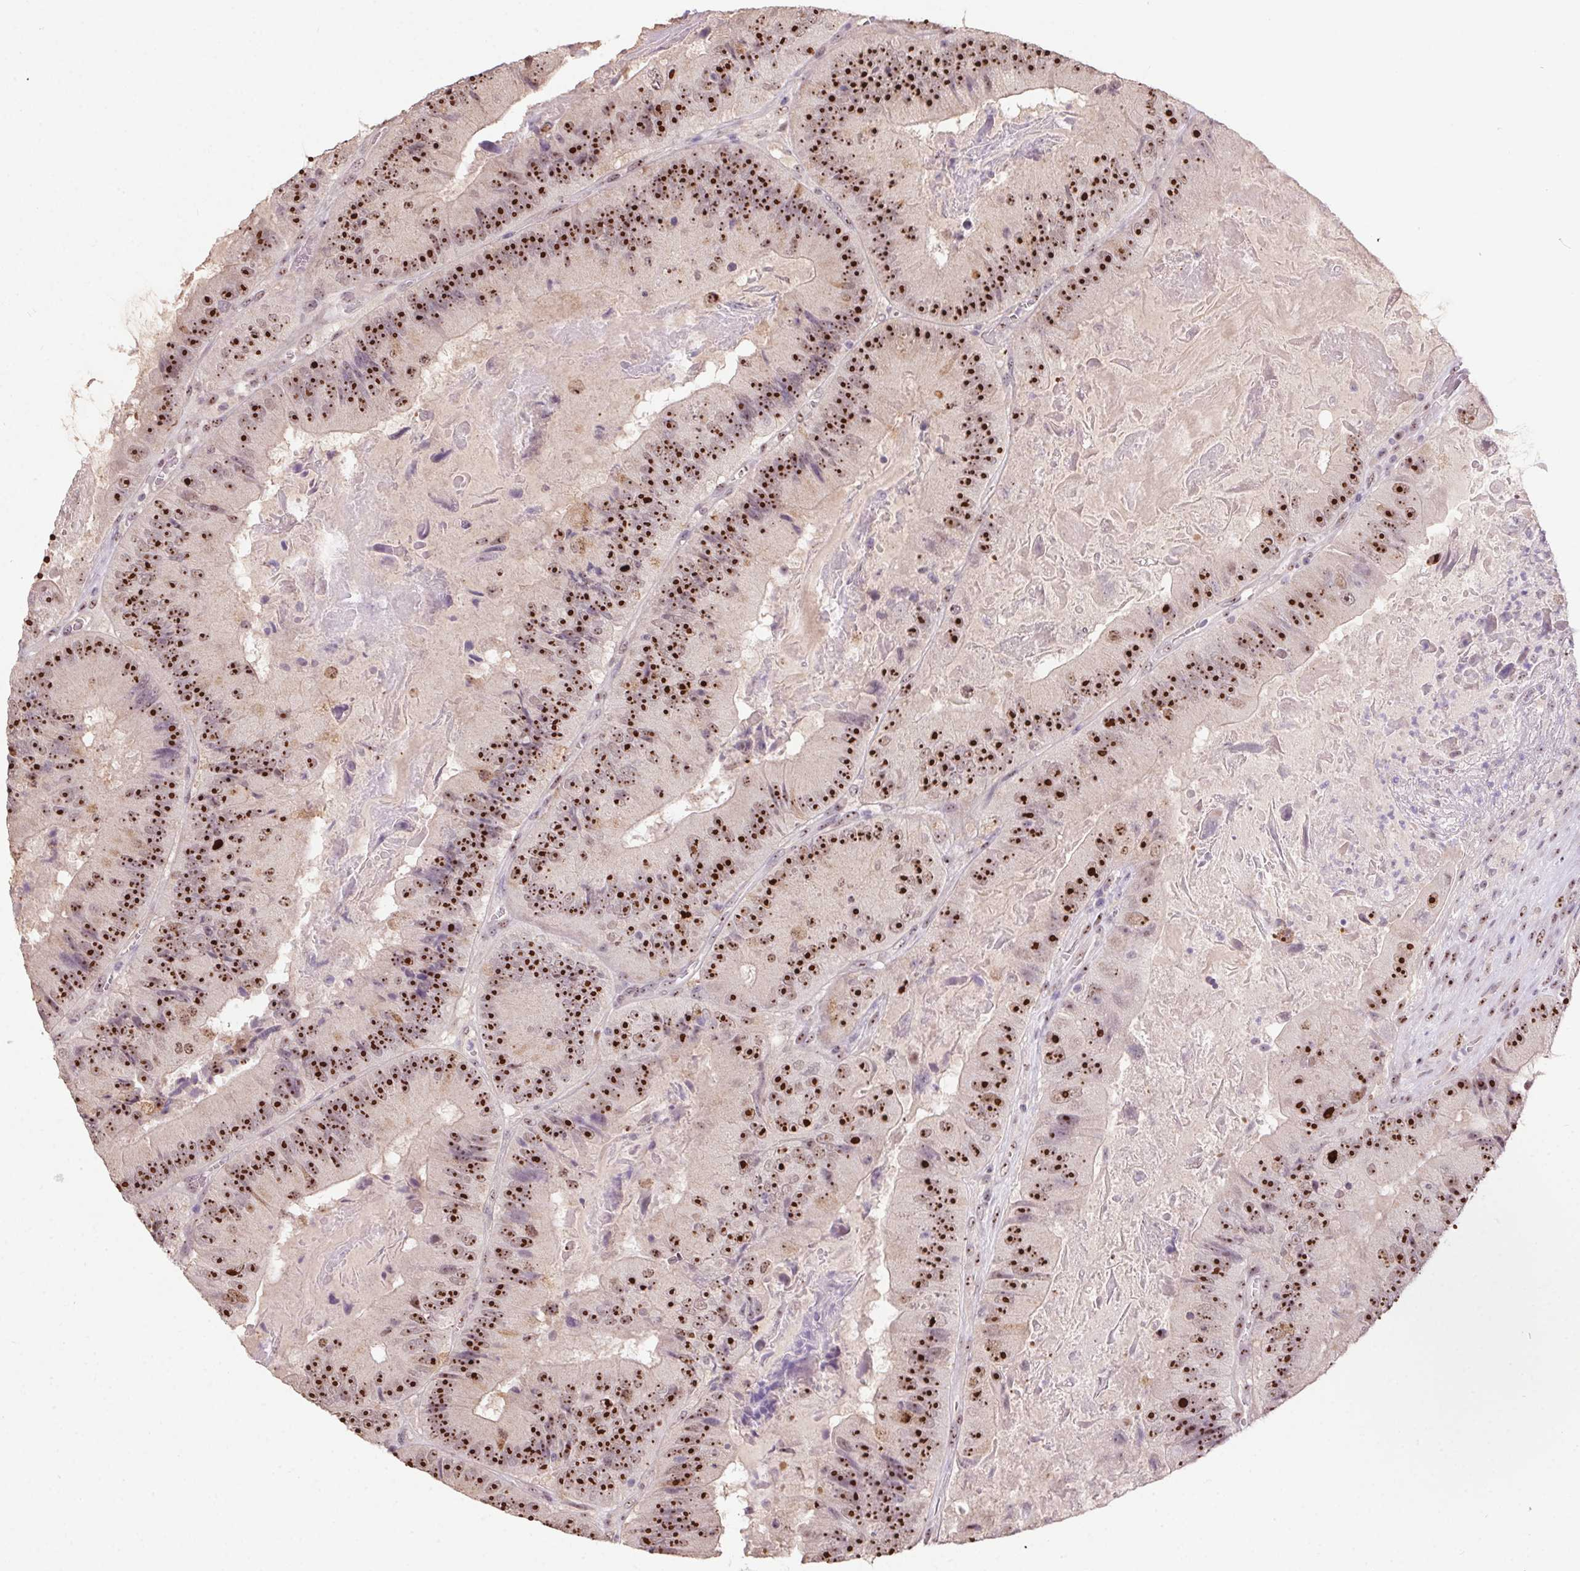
{"staining": {"intensity": "strong", "quantity": ">75%", "location": "nuclear"}, "tissue": "colorectal cancer", "cell_type": "Tumor cells", "image_type": "cancer", "snomed": [{"axis": "morphology", "description": "Adenocarcinoma, NOS"}, {"axis": "topography", "description": "Colon"}], "caption": "Immunohistochemistry (IHC) staining of adenocarcinoma (colorectal), which demonstrates high levels of strong nuclear expression in about >75% of tumor cells indicating strong nuclear protein expression. The staining was performed using DAB (brown) for protein detection and nuclei were counterstained in hematoxylin (blue).", "gene": "BATF2", "patient": {"sex": "female", "age": 86}}